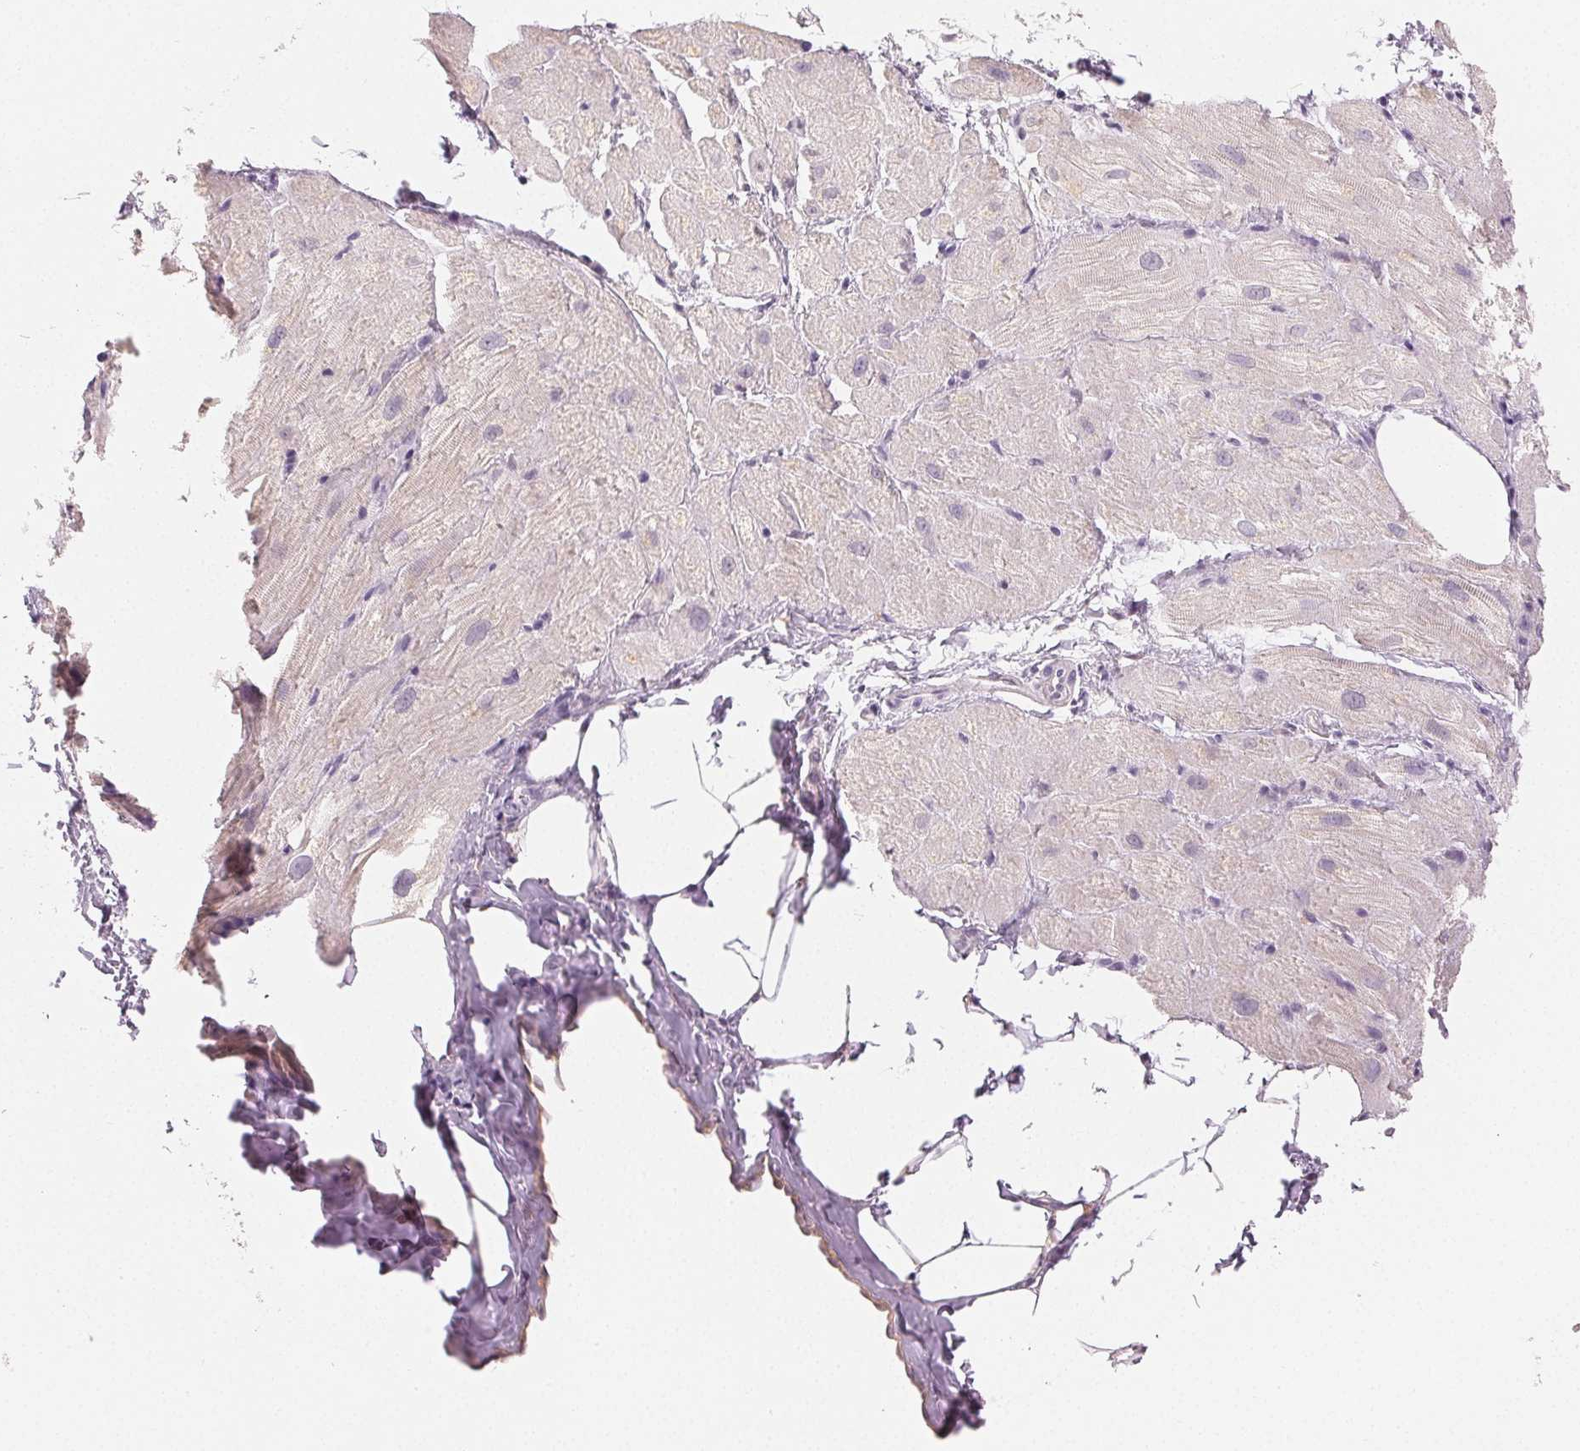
{"staining": {"intensity": "weak", "quantity": "25%-75%", "location": "cytoplasmic/membranous"}, "tissue": "heart muscle", "cell_type": "Cardiomyocytes", "image_type": "normal", "snomed": [{"axis": "morphology", "description": "Normal tissue, NOS"}, {"axis": "topography", "description": "Heart"}], "caption": "Protein staining of unremarkable heart muscle demonstrates weak cytoplasmic/membranous staining in approximately 25%-75% of cardiomyocytes. The staining is performed using DAB (3,3'-diaminobenzidine) brown chromogen to label protein expression. The nuclei are counter-stained blue using hematoxylin.", "gene": "MAP1LC3A", "patient": {"sex": "male", "age": 62}}